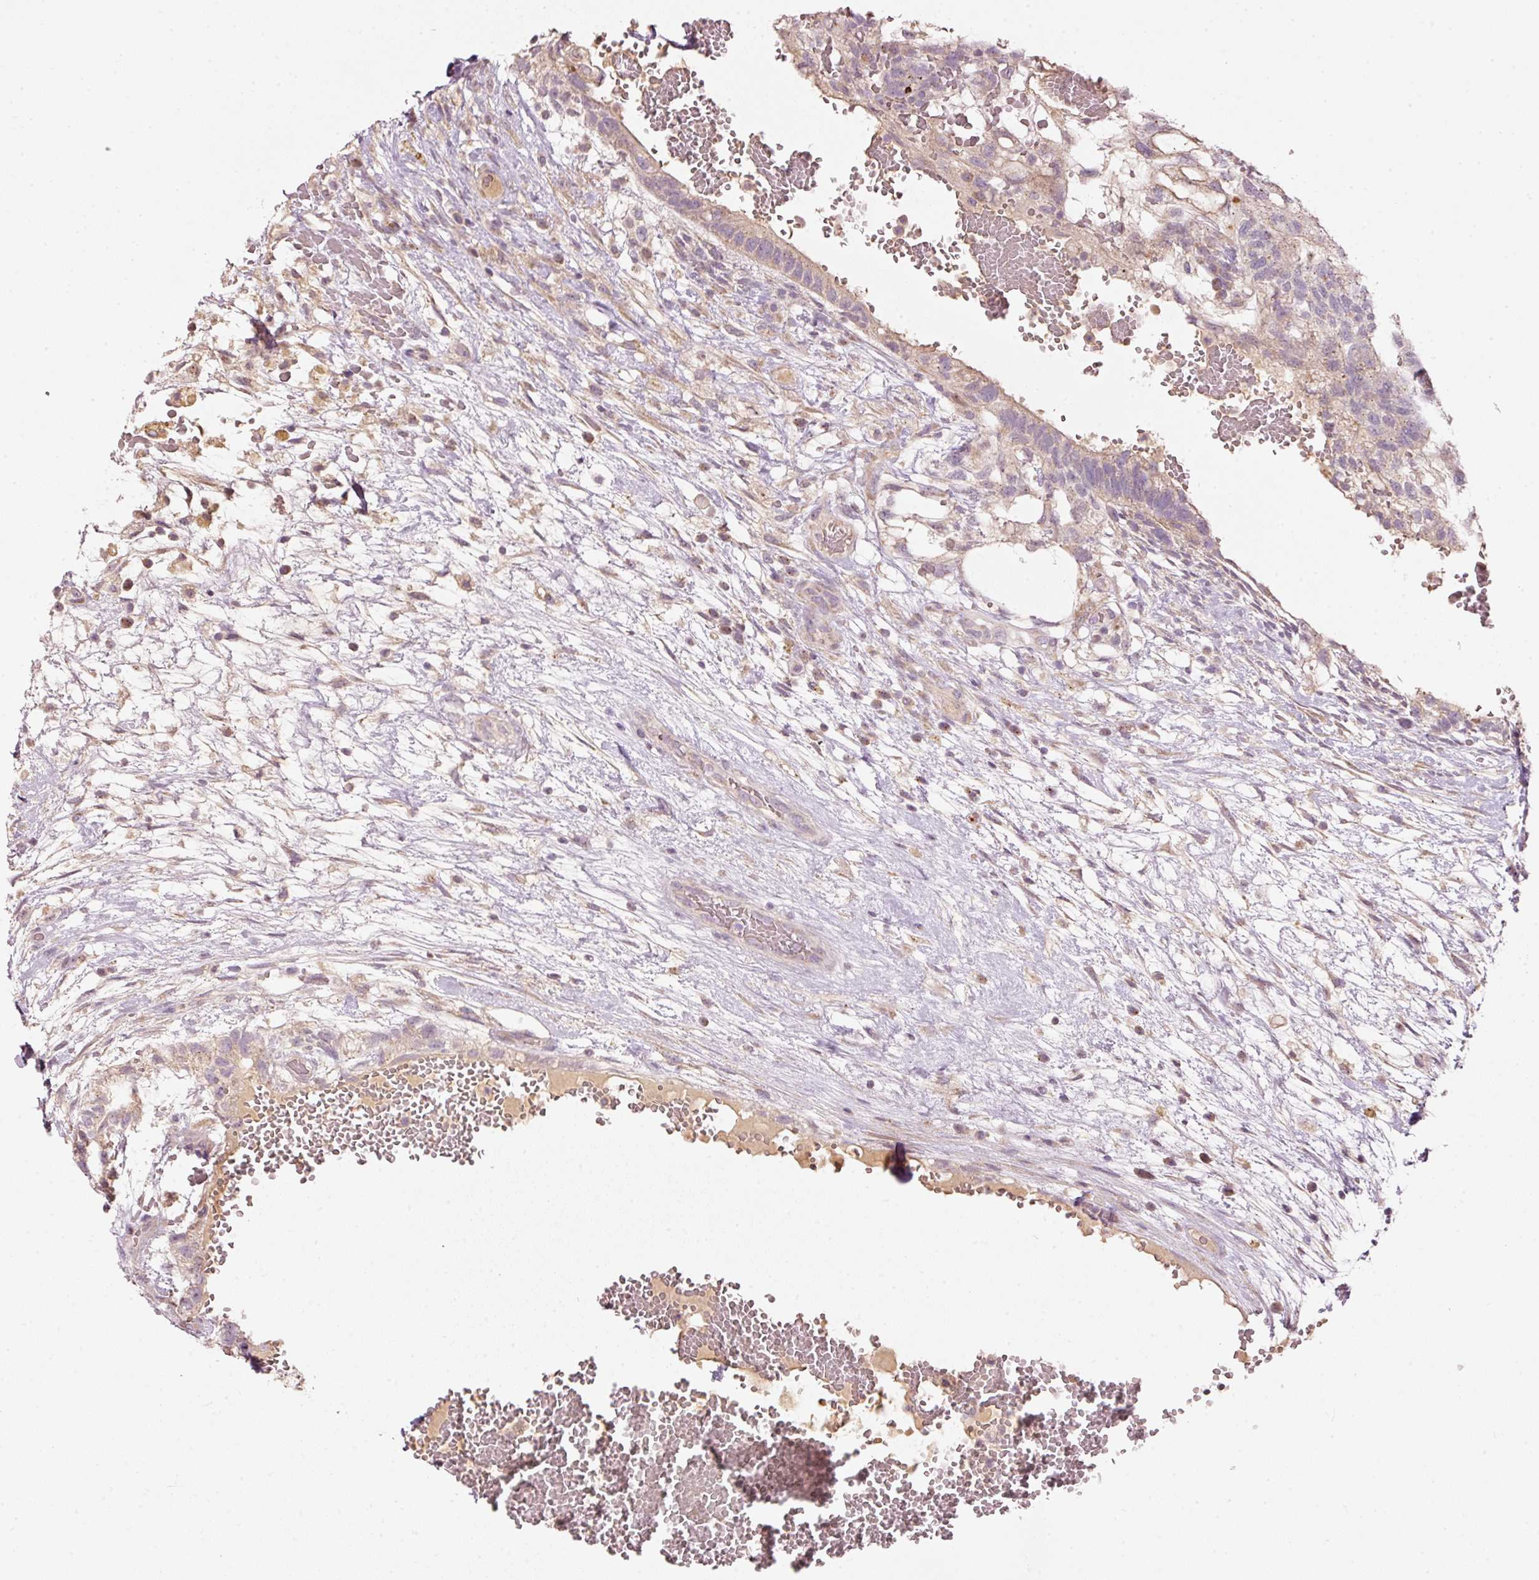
{"staining": {"intensity": "weak", "quantity": "<25%", "location": "cytoplasmic/membranous"}, "tissue": "testis cancer", "cell_type": "Tumor cells", "image_type": "cancer", "snomed": [{"axis": "morphology", "description": "Normal tissue, NOS"}, {"axis": "morphology", "description": "Carcinoma, Embryonal, NOS"}, {"axis": "topography", "description": "Testis"}], "caption": "Immunohistochemical staining of human testis embryonal carcinoma reveals no significant expression in tumor cells.", "gene": "TOB2", "patient": {"sex": "male", "age": 32}}